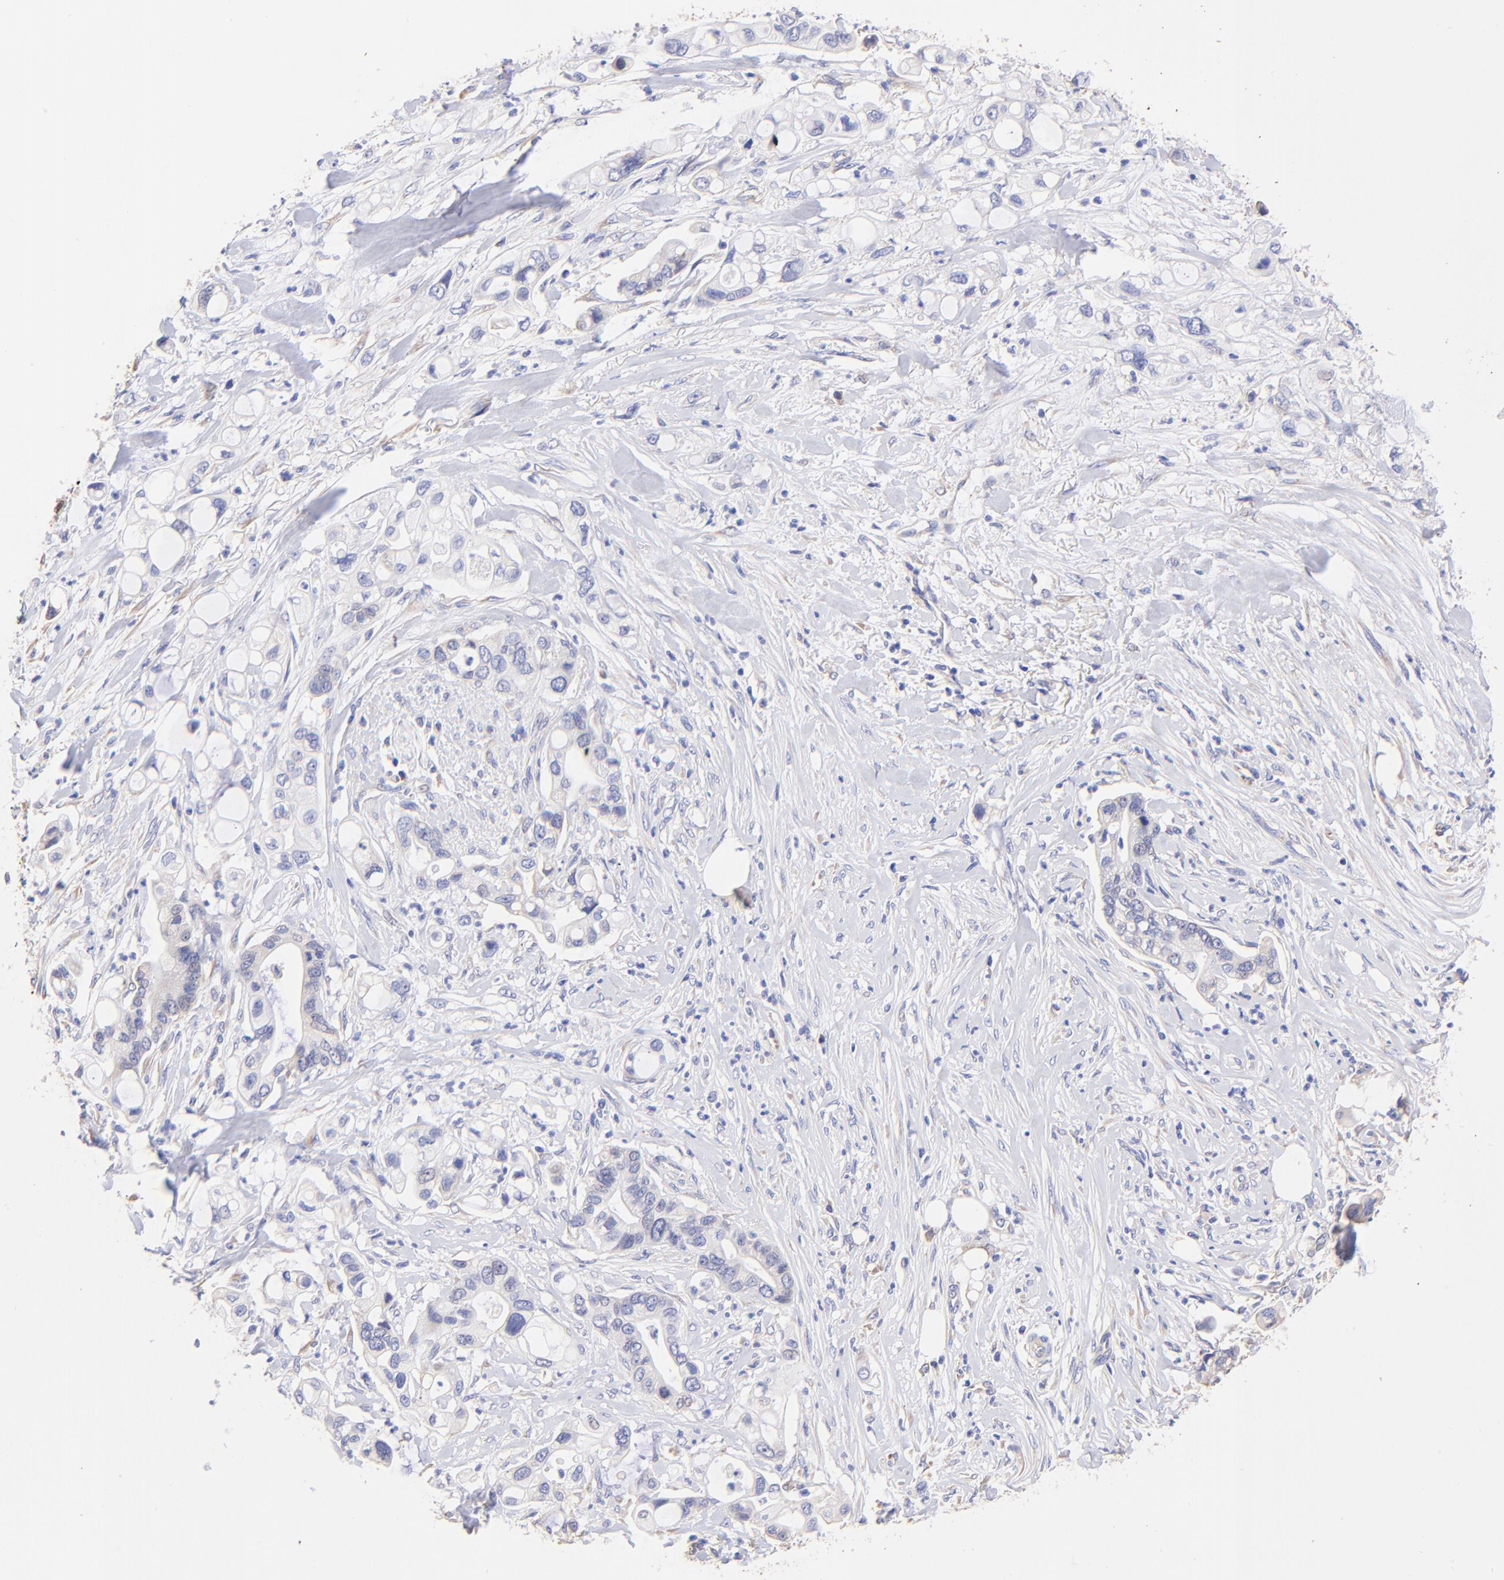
{"staining": {"intensity": "negative", "quantity": "none", "location": "none"}, "tissue": "pancreatic cancer", "cell_type": "Tumor cells", "image_type": "cancer", "snomed": [{"axis": "morphology", "description": "Adenocarcinoma, NOS"}, {"axis": "topography", "description": "Pancreas"}], "caption": "Pancreatic cancer (adenocarcinoma) stained for a protein using IHC exhibits no positivity tumor cells.", "gene": "RPL30", "patient": {"sex": "male", "age": 70}}